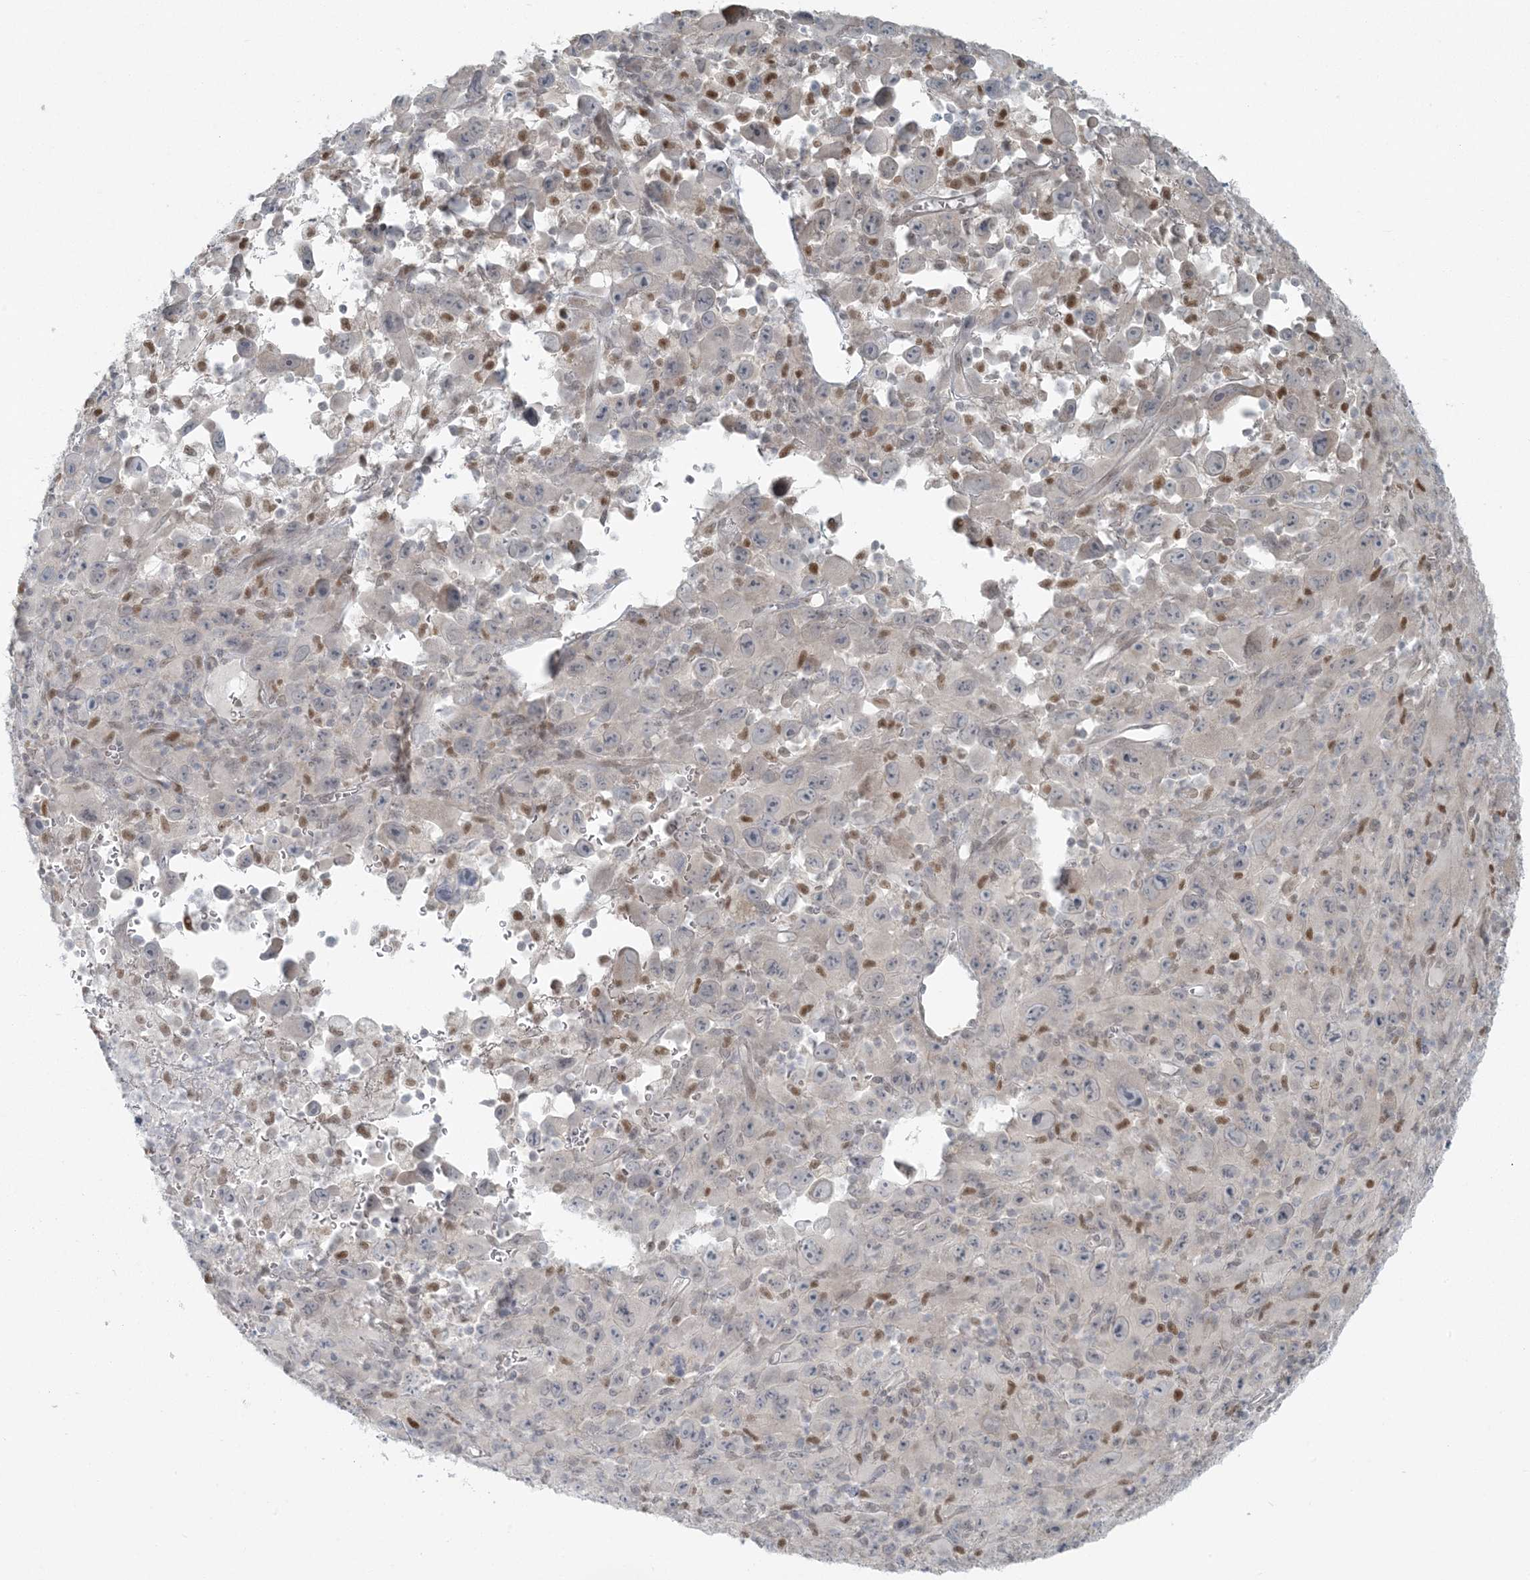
{"staining": {"intensity": "negative", "quantity": "none", "location": "none"}, "tissue": "melanoma", "cell_type": "Tumor cells", "image_type": "cancer", "snomed": [{"axis": "morphology", "description": "Malignant melanoma, Metastatic site"}, {"axis": "topography", "description": "Skin"}], "caption": "This micrograph is of melanoma stained with immunohistochemistry to label a protein in brown with the nuclei are counter-stained blue. There is no positivity in tumor cells. Nuclei are stained in blue.", "gene": "CTDNEP1", "patient": {"sex": "female", "age": 56}}